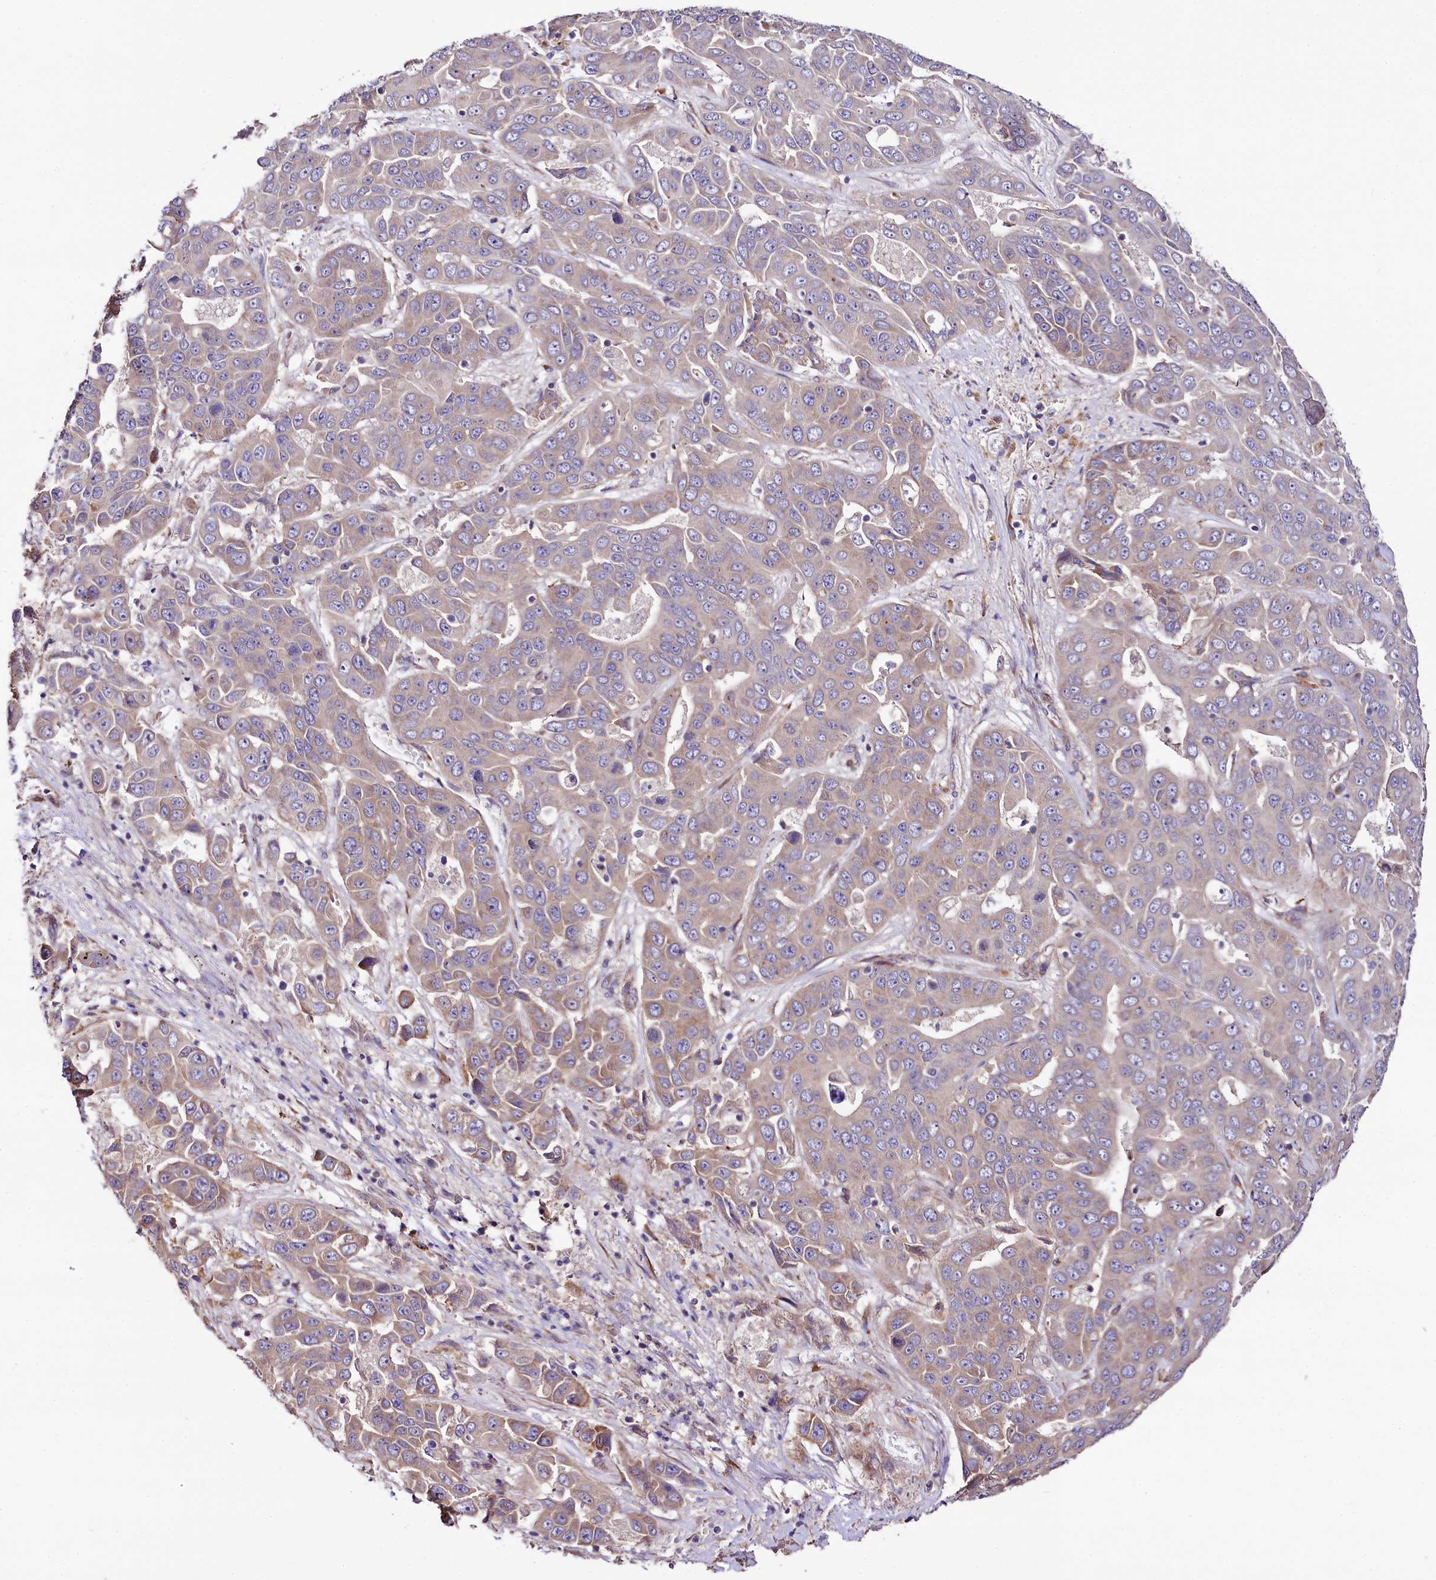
{"staining": {"intensity": "weak", "quantity": "<25%", "location": "cytoplasmic/membranous"}, "tissue": "liver cancer", "cell_type": "Tumor cells", "image_type": "cancer", "snomed": [{"axis": "morphology", "description": "Cholangiocarcinoma"}, {"axis": "topography", "description": "Liver"}], "caption": "Photomicrograph shows no significant protein positivity in tumor cells of cholangiocarcinoma (liver).", "gene": "SPATS2", "patient": {"sex": "female", "age": 52}}